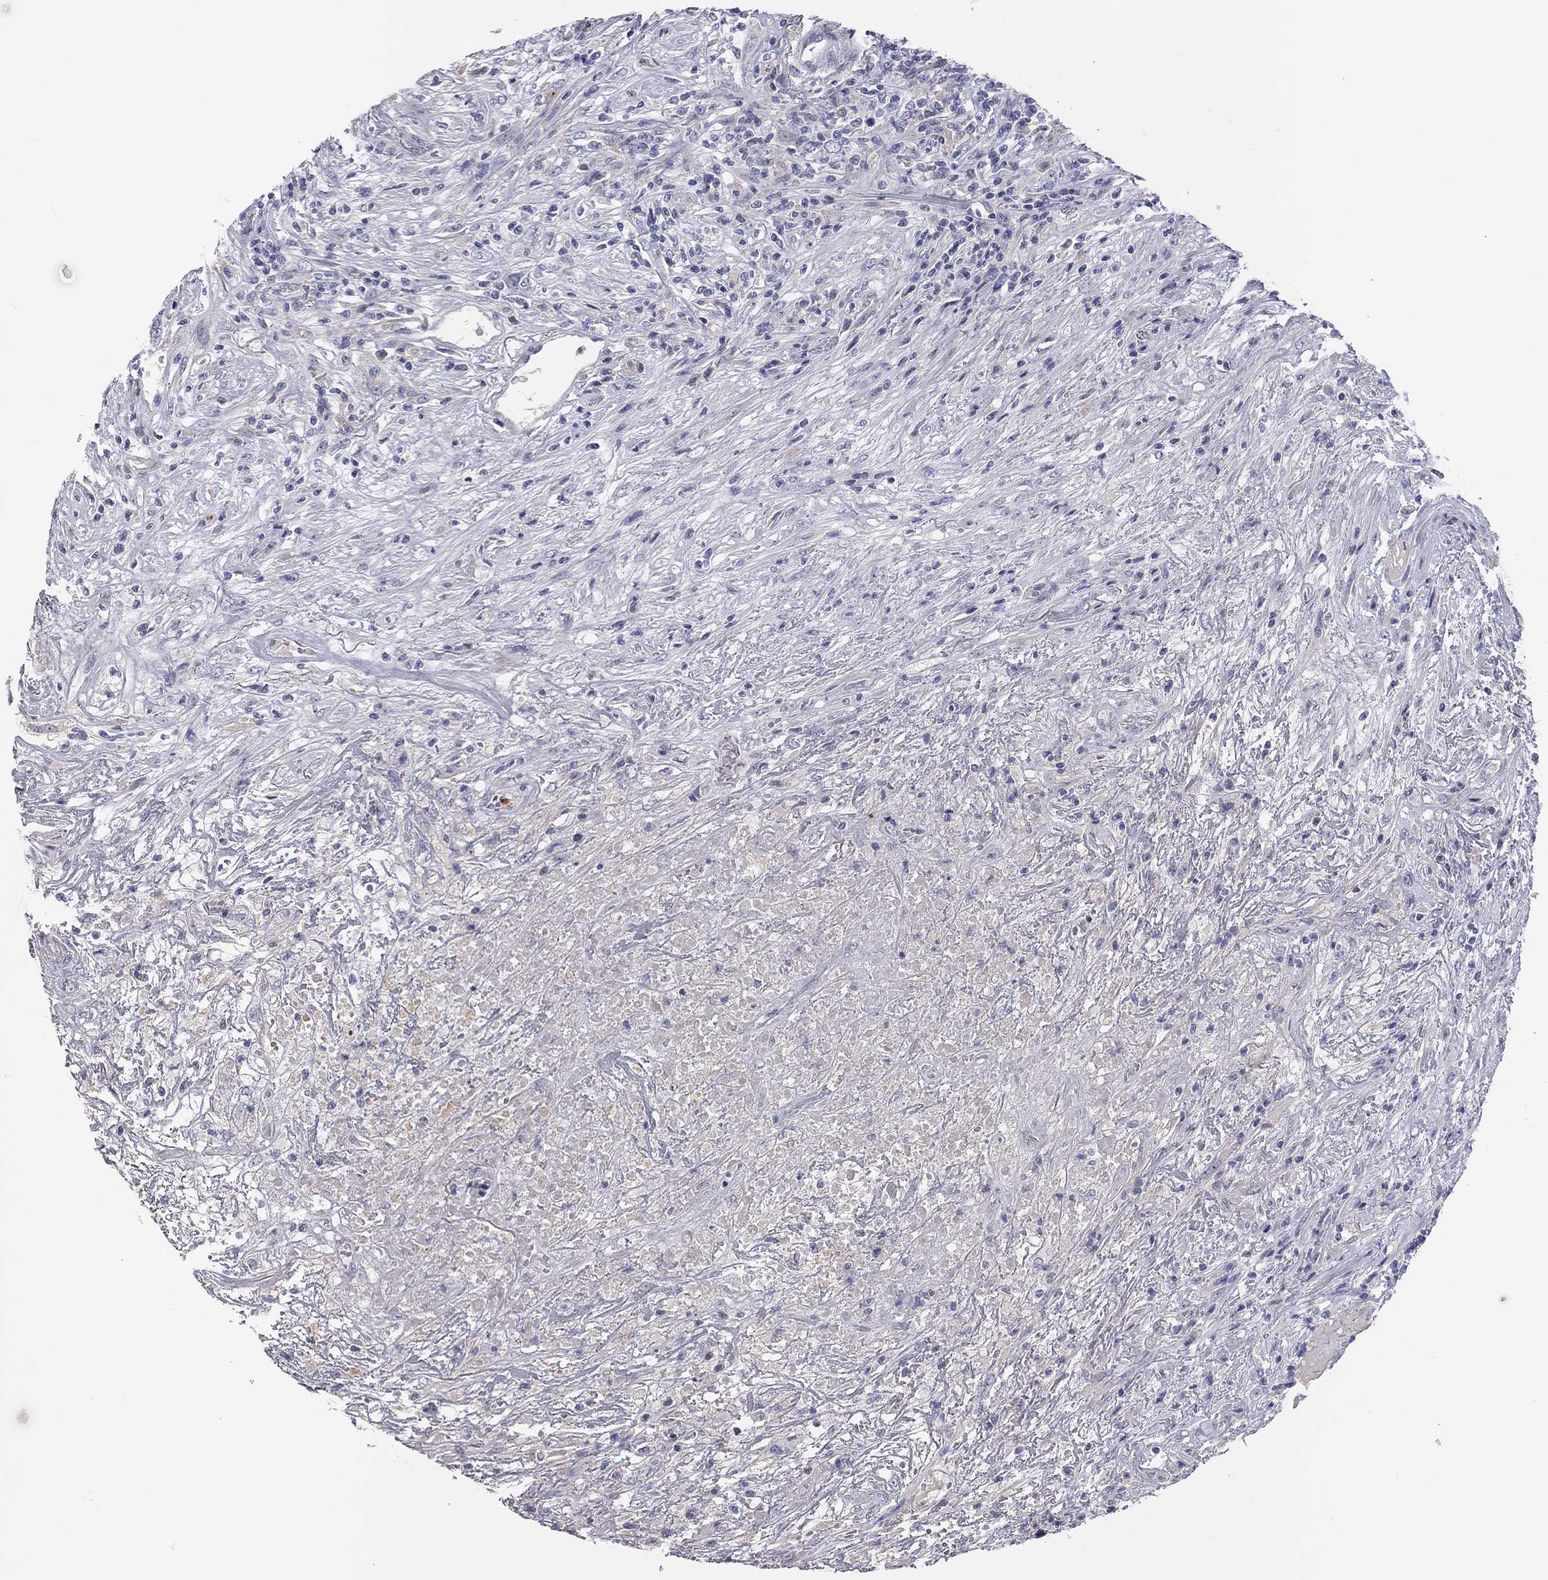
{"staining": {"intensity": "negative", "quantity": "none", "location": "none"}, "tissue": "lymphoma", "cell_type": "Tumor cells", "image_type": "cancer", "snomed": [{"axis": "morphology", "description": "Malignant lymphoma, non-Hodgkin's type, High grade"}, {"axis": "topography", "description": "Lung"}], "caption": "This is an immunohistochemistry (IHC) micrograph of high-grade malignant lymphoma, non-Hodgkin's type. There is no positivity in tumor cells.", "gene": "ST7L", "patient": {"sex": "male", "age": 79}}